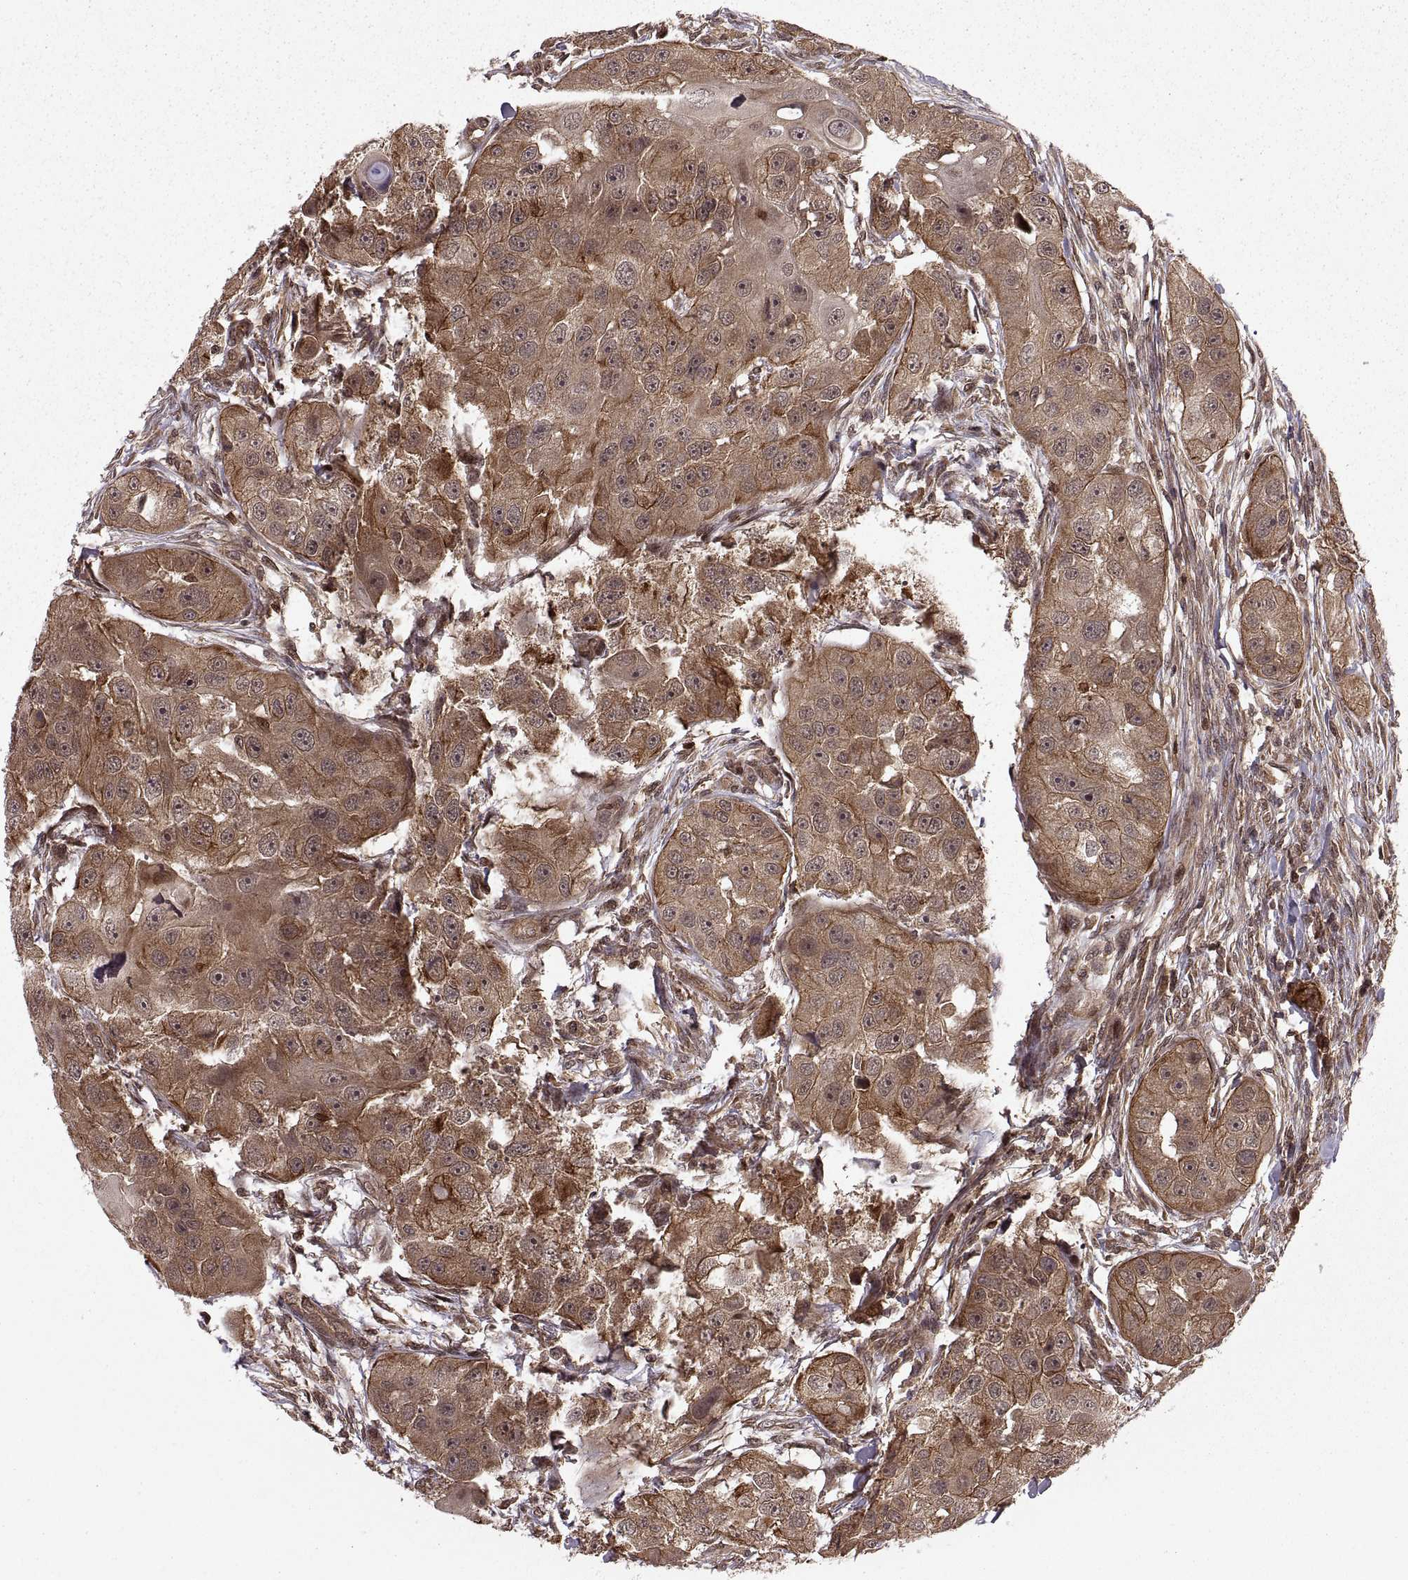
{"staining": {"intensity": "moderate", "quantity": ">75%", "location": "cytoplasmic/membranous"}, "tissue": "head and neck cancer", "cell_type": "Tumor cells", "image_type": "cancer", "snomed": [{"axis": "morphology", "description": "Squamous cell carcinoma, NOS"}, {"axis": "topography", "description": "Head-Neck"}], "caption": "A brown stain labels moderate cytoplasmic/membranous staining of a protein in human squamous cell carcinoma (head and neck) tumor cells.", "gene": "DEDD", "patient": {"sex": "male", "age": 51}}